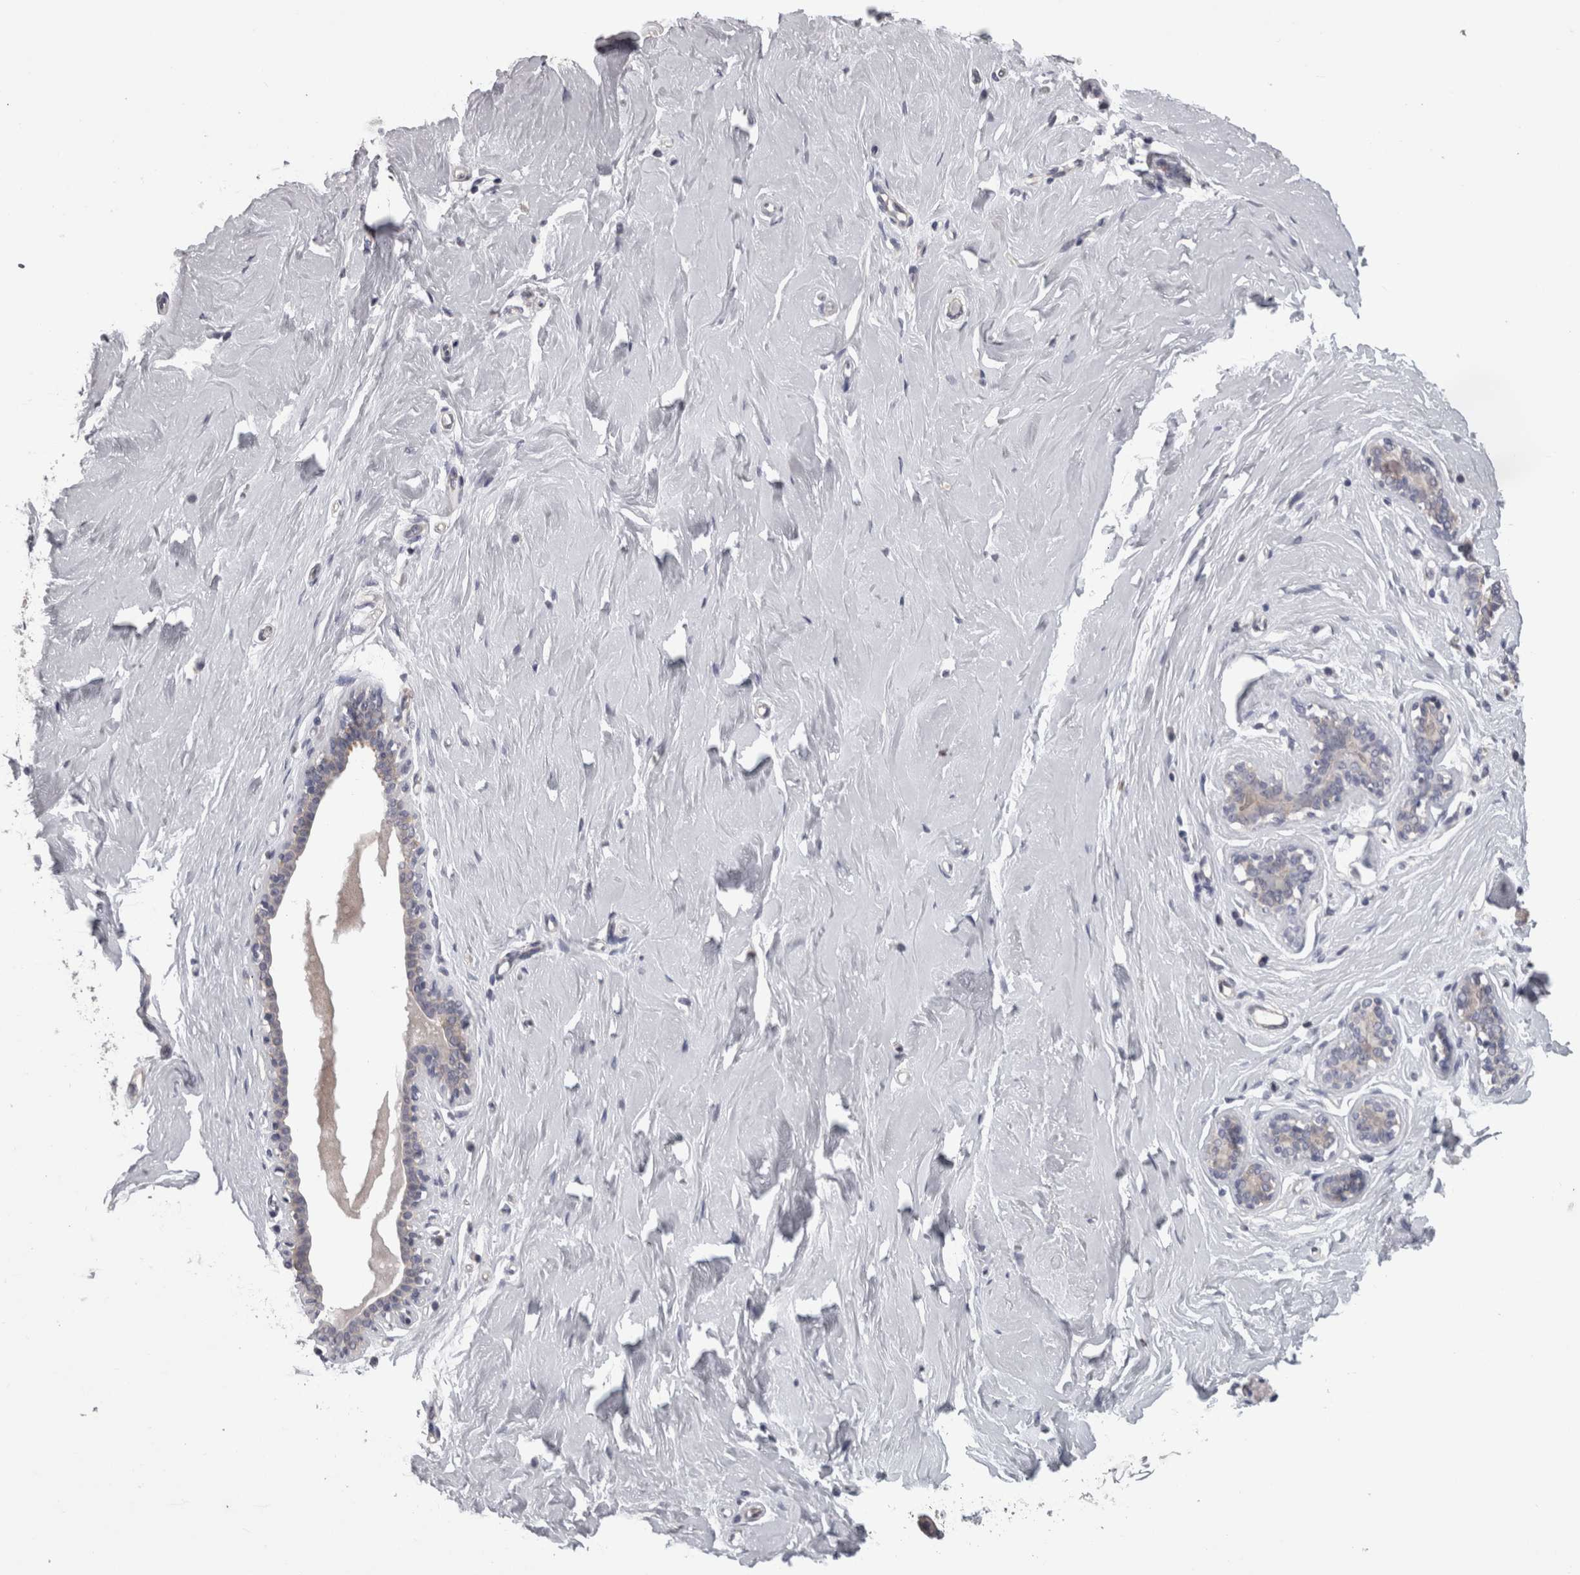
{"staining": {"intensity": "negative", "quantity": "none", "location": "none"}, "tissue": "breast", "cell_type": "Glandular cells", "image_type": "normal", "snomed": [{"axis": "morphology", "description": "Normal tissue, NOS"}, {"axis": "topography", "description": "Breast"}], "caption": "DAB (3,3'-diaminobenzidine) immunohistochemical staining of benign breast demonstrates no significant staining in glandular cells. Nuclei are stained in blue.", "gene": "LYZL6", "patient": {"sex": "female", "age": 23}}